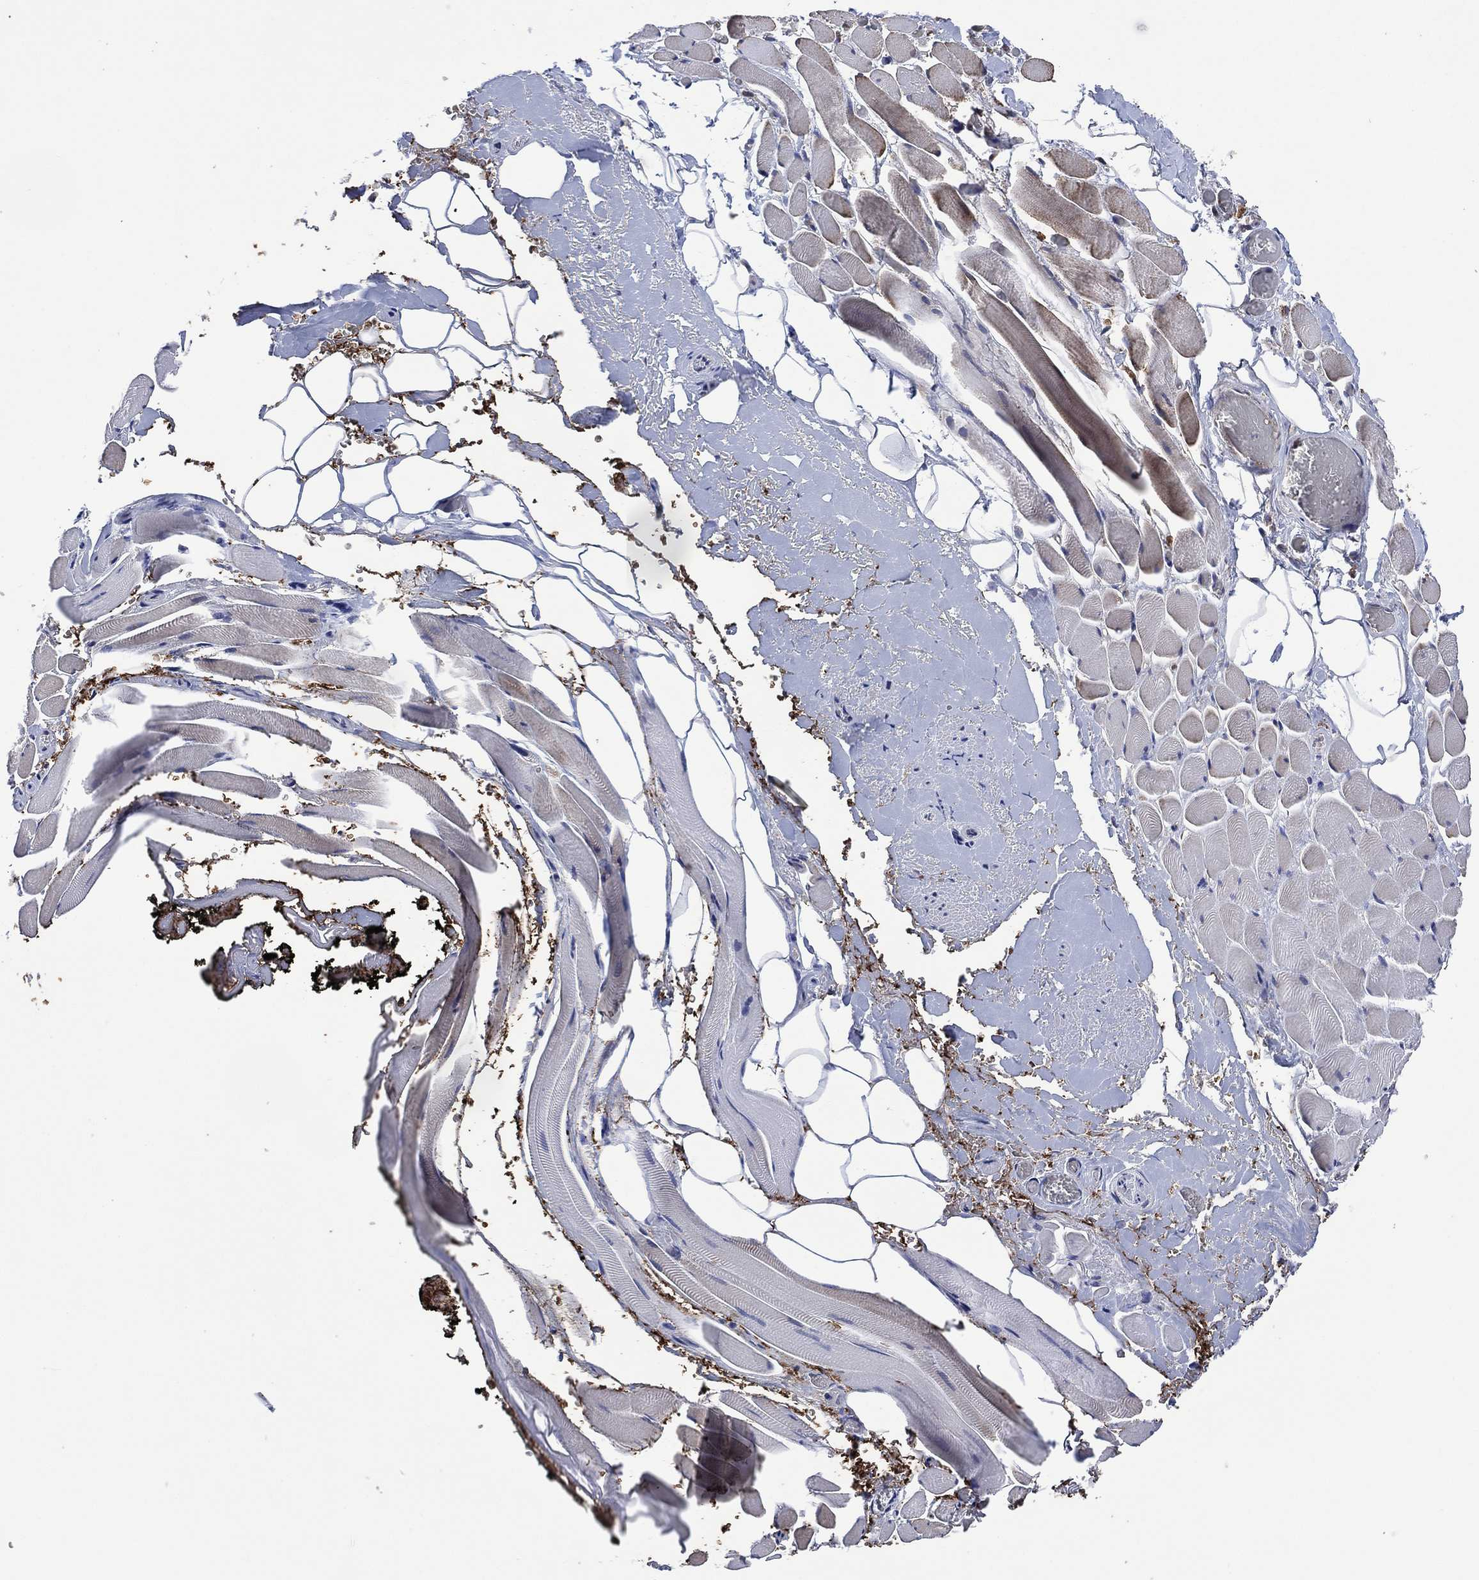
{"staining": {"intensity": "negative", "quantity": "none", "location": "none"}, "tissue": "adipose tissue", "cell_type": "Adipocytes", "image_type": "normal", "snomed": [{"axis": "morphology", "description": "Normal tissue, NOS"}, {"axis": "topography", "description": "Anal"}, {"axis": "topography", "description": "Peripheral nerve tissue"}], "caption": "High power microscopy image of an immunohistochemistry micrograph of unremarkable adipose tissue, revealing no significant positivity in adipocytes.", "gene": "HTD2", "patient": {"sex": "male", "age": 53}}